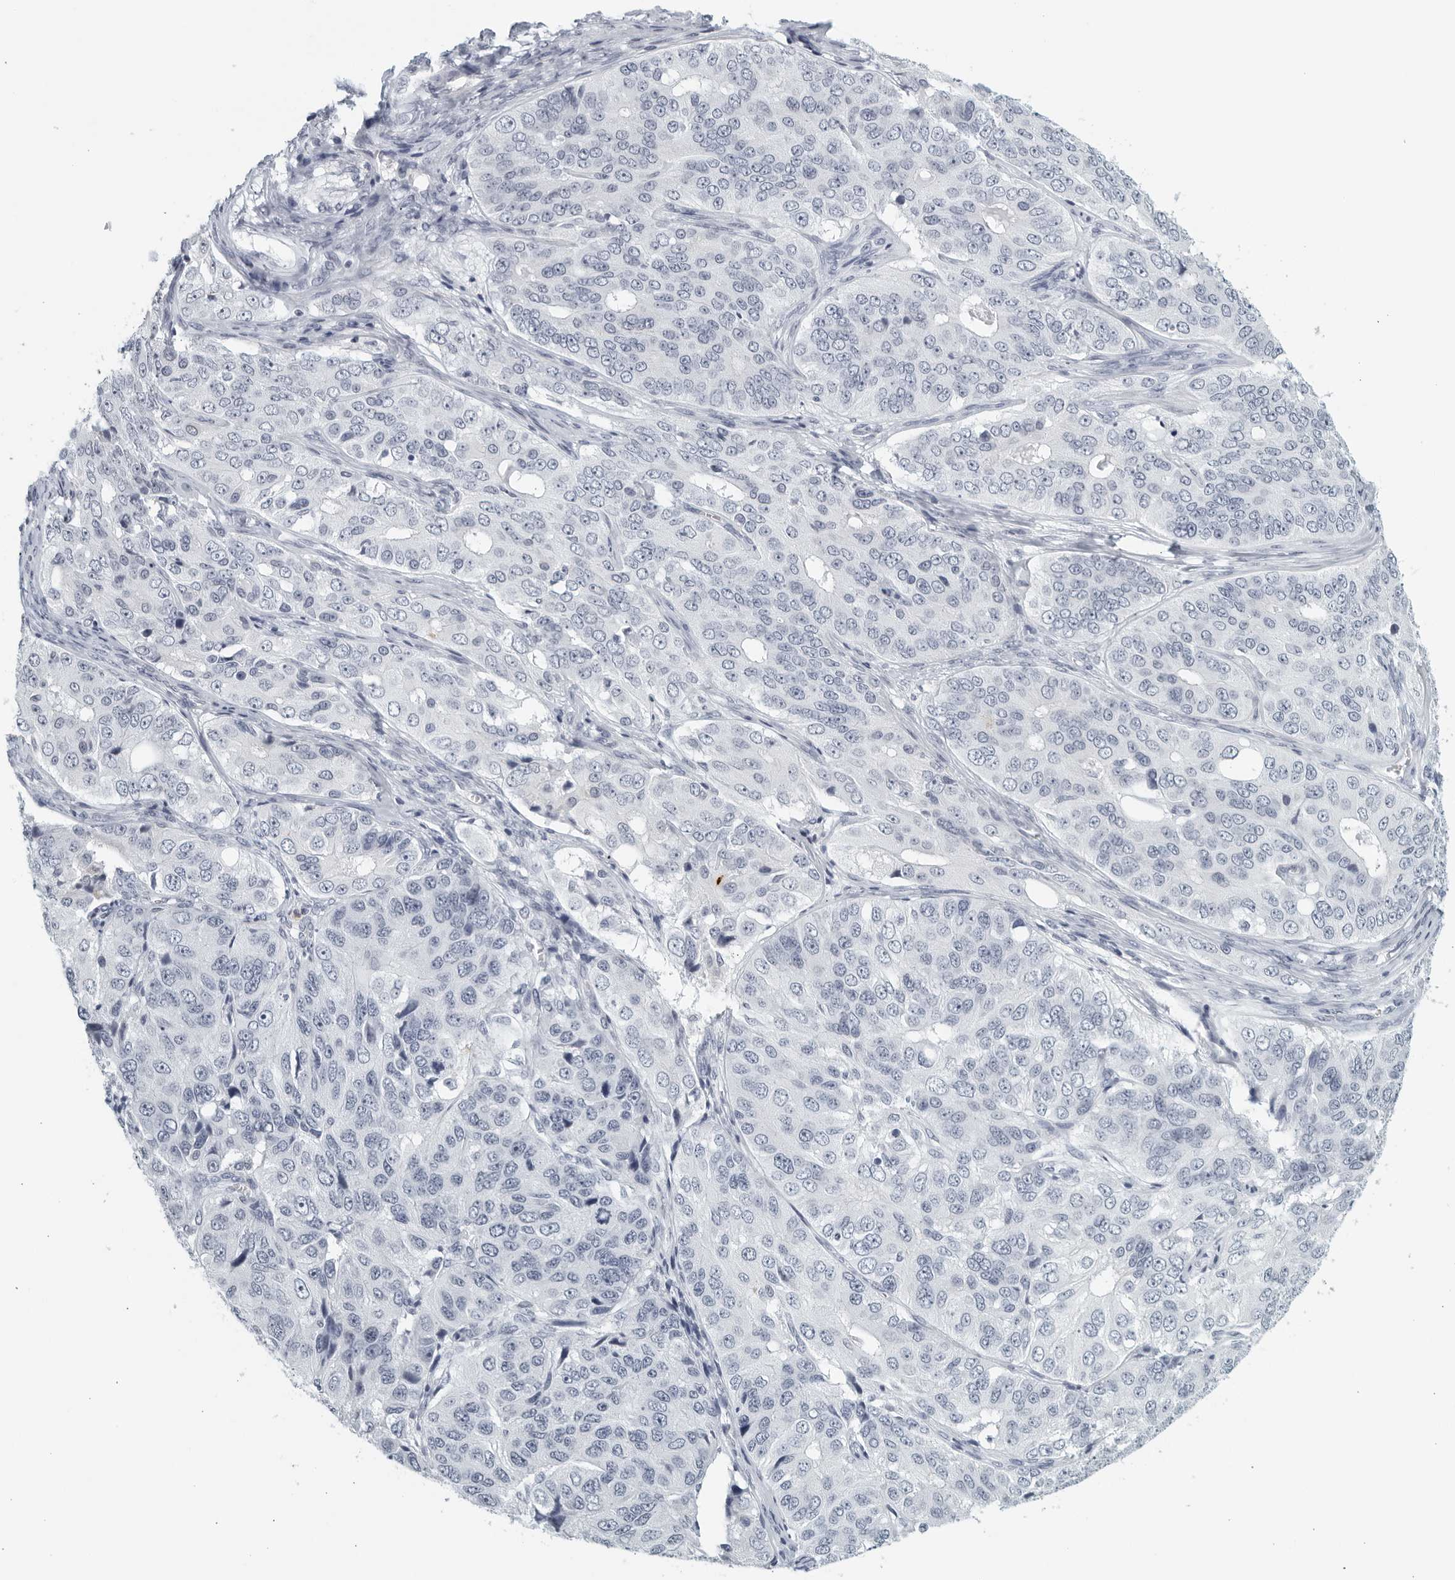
{"staining": {"intensity": "negative", "quantity": "none", "location": "none"}, "tissue": "ovarian cancer", "cell_type": "Tumor cells", "image_type": "cancer", "snomed": [{"axis": "morphology", "description": "Carcinoma, endometroid"}, {"axis": "topography", "description": "Ovary"}], "caption": "IHC micrograph of human ovarian endometroid carcinoma stained for a protein (brown), which shows no positivity in tumor cells.", "gene": "KLK7", "patient": {"sex": "female", "age": 51}}